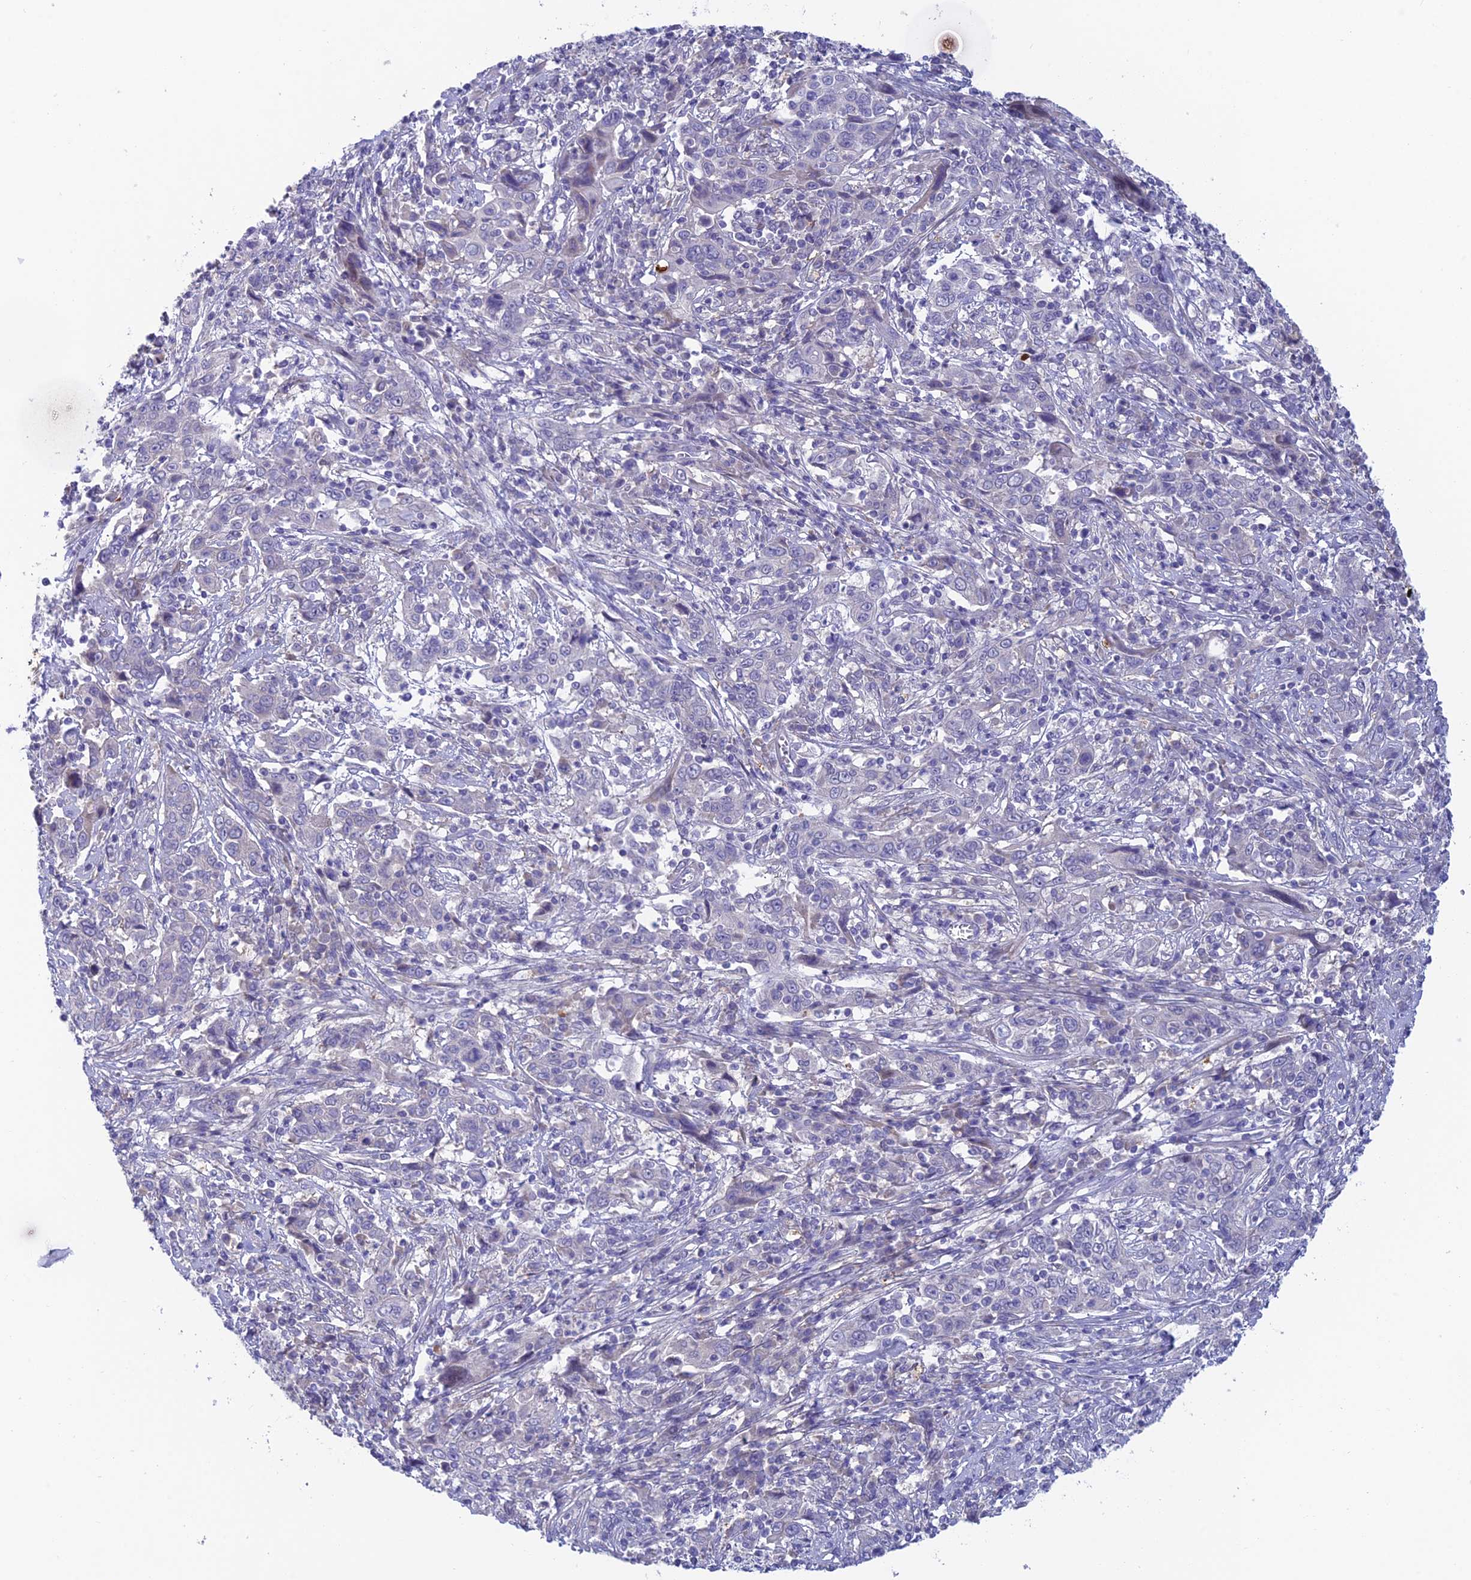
{"staining": {"intensity": "negative", "quantity": "none", "location": "none"}, "tissue": "cervical cancer", "cell_type": "Tumor cells", "image_type": "cancer", "snomed": [{"axis": "morphology", "description": "Squamous cell carcinoma, NOS"}, {"axis": "topography", "description": "Cervix"}], "caption": "There is no significant expression in tumor cells of cervical cancer (squamous cell carcinoma). (DAB (3,3'-diaminobenzidine) immunohistochemistry with hematoxylin counter stain).", "gene": "XPO7", "patient": {"sex": "female", "age": 46}}